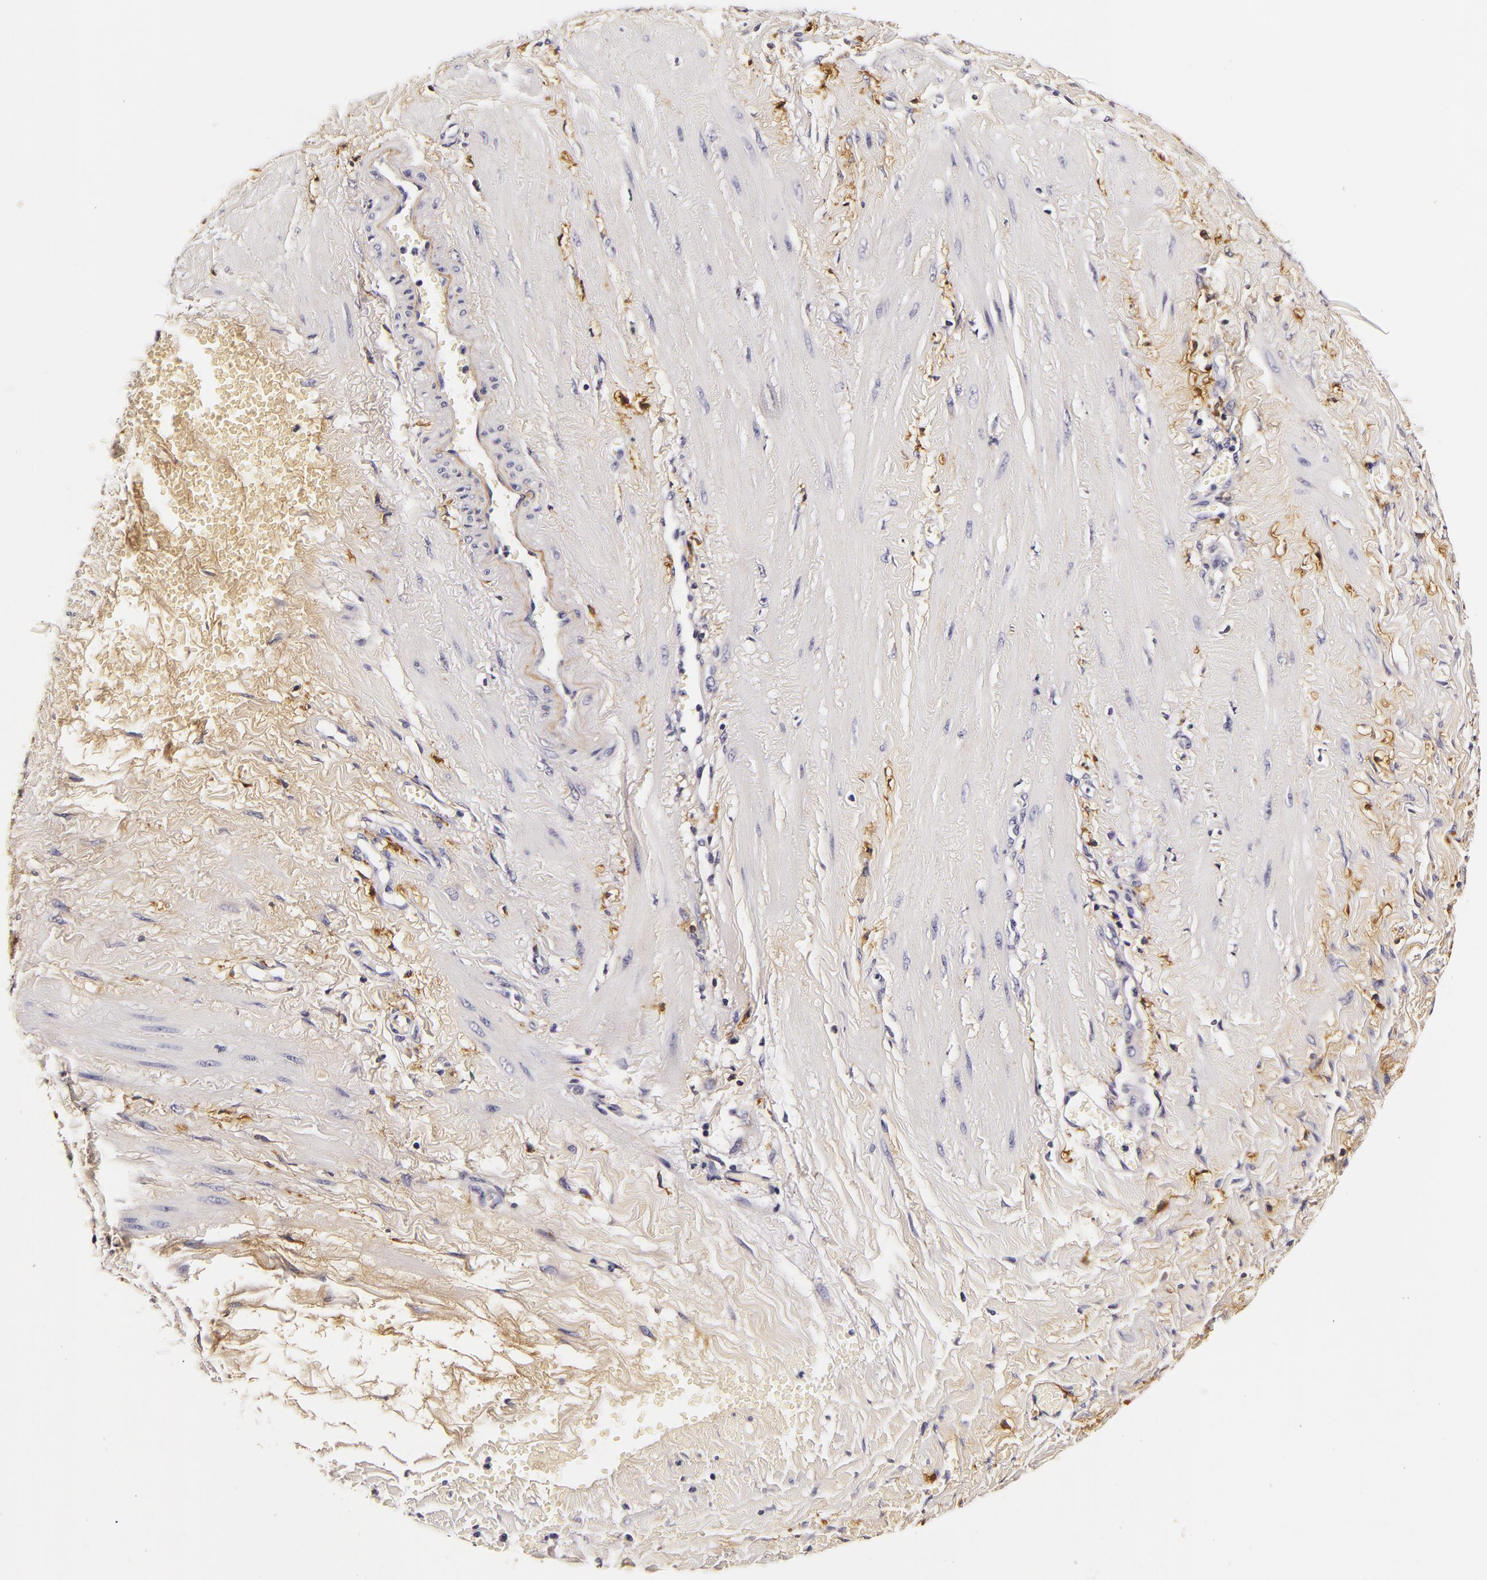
{"staining": {"intensity": "negative", "quantity": "none", "location": "none"}, "tissue": "smooth muscle", "cell_type": "Smooth muscle cells", "image_type": "normal", "snomed": [{"axis": "morphology", "description": "Normal tissue, NOS"}, {"axis": "topography", "description": "Uterus"}], "caption": "The IHC histopathology image has no significant expression in smooth muscle cells of smooth muscle.", "gene": "LGALS3BP", "patient": {"sex": "female", "age": 56}}